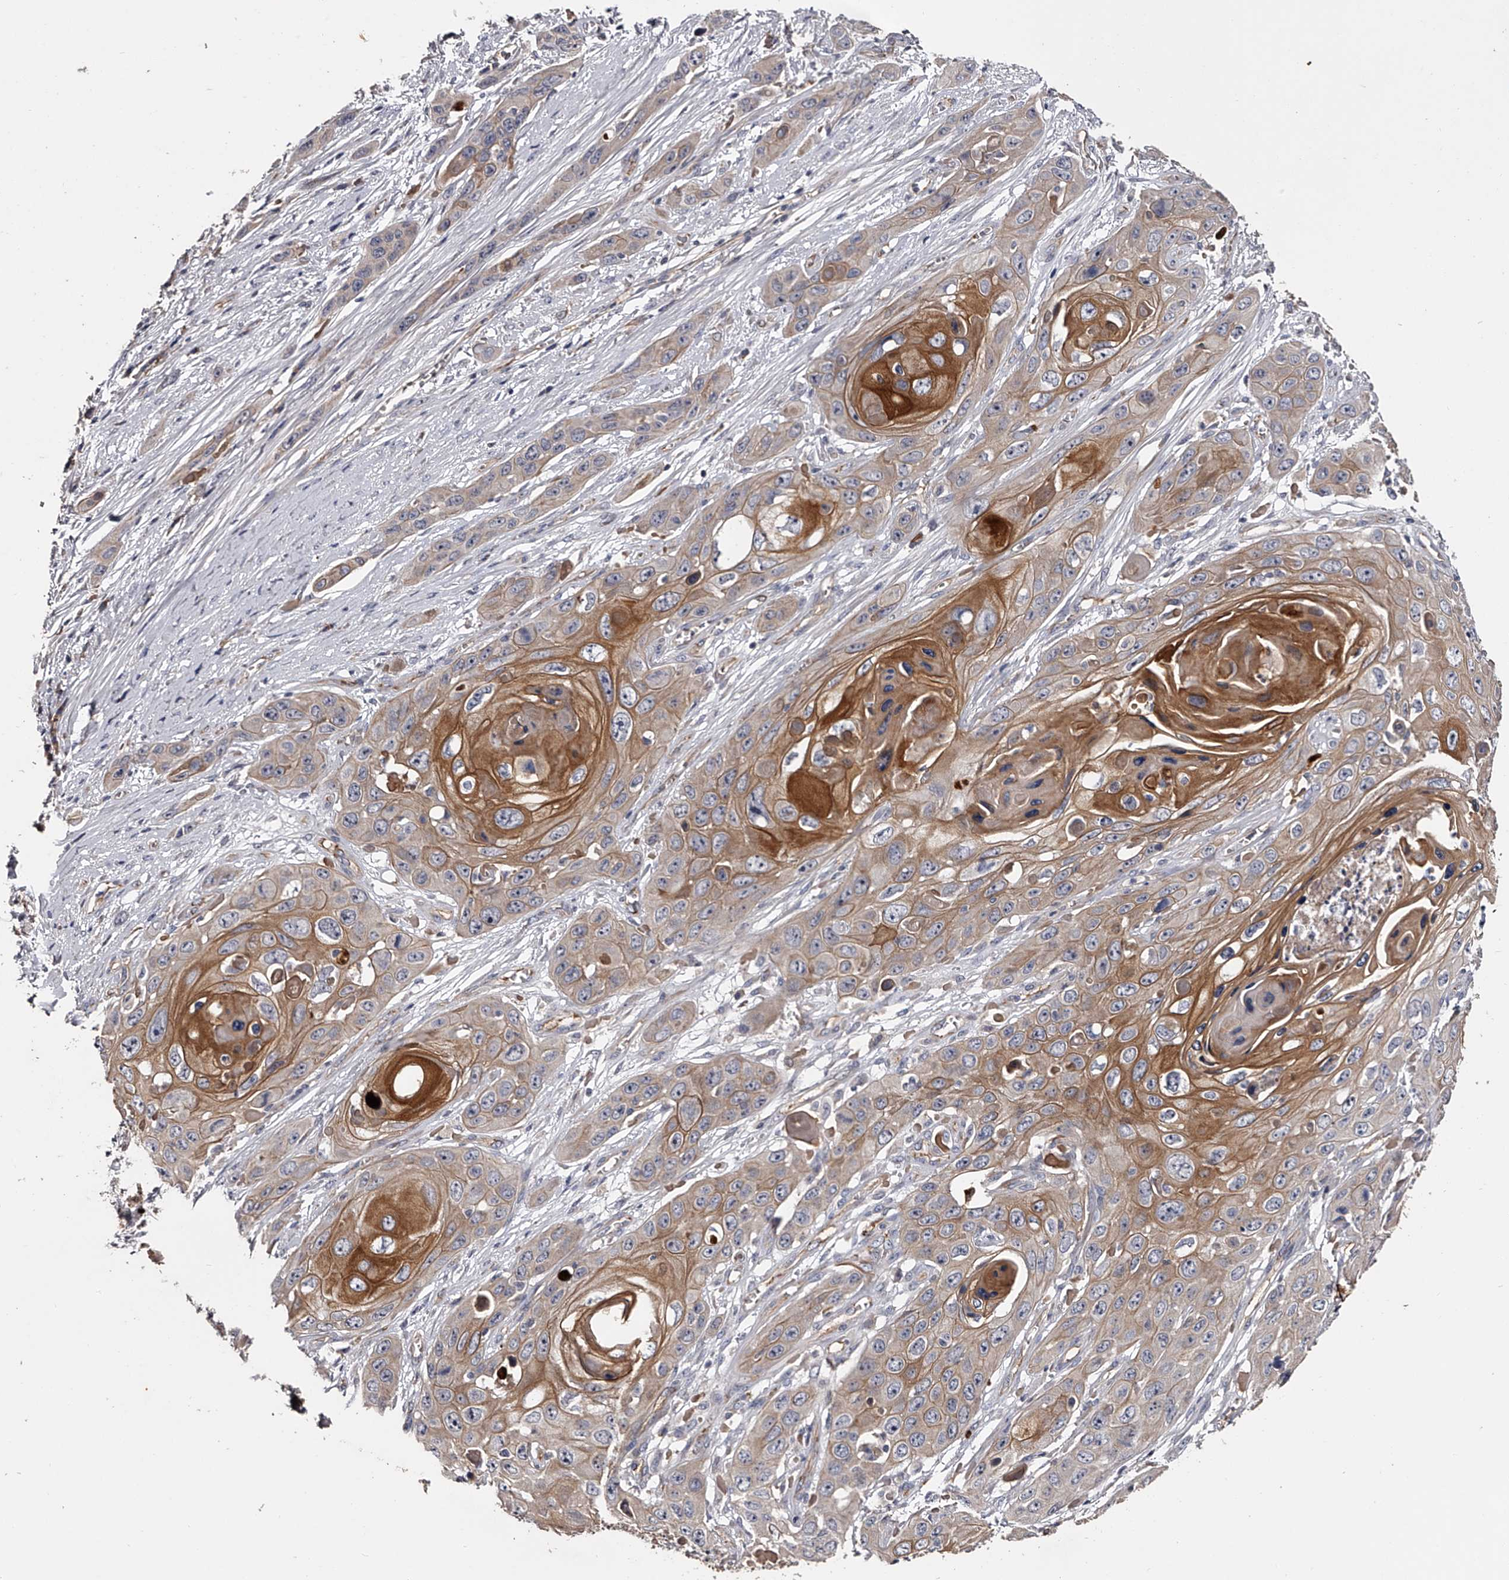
{"staining": {"intensity": "moderate", "quantity": "25%-75%", "location": "cytoplasmic/membranous"}, "tissue": "skin cancer", "cell_type": "Tumor cells", "image_type": "cancer", "snomed": [{"axis": "morphology", "description": "Squamous cell carcinoma, NOS"}, {"axis": "topography", "description": "Skin"}], "caption": "IHC histopathology image of squamous cell carcinoma (skin) stained for a protein (brown), which displays medium levels of moderate cytoplasmic/membranous expression in about 25%-75% of tumor cells.", "gene": "MDN1", "patient": {"sex": "male", "age": 55}}